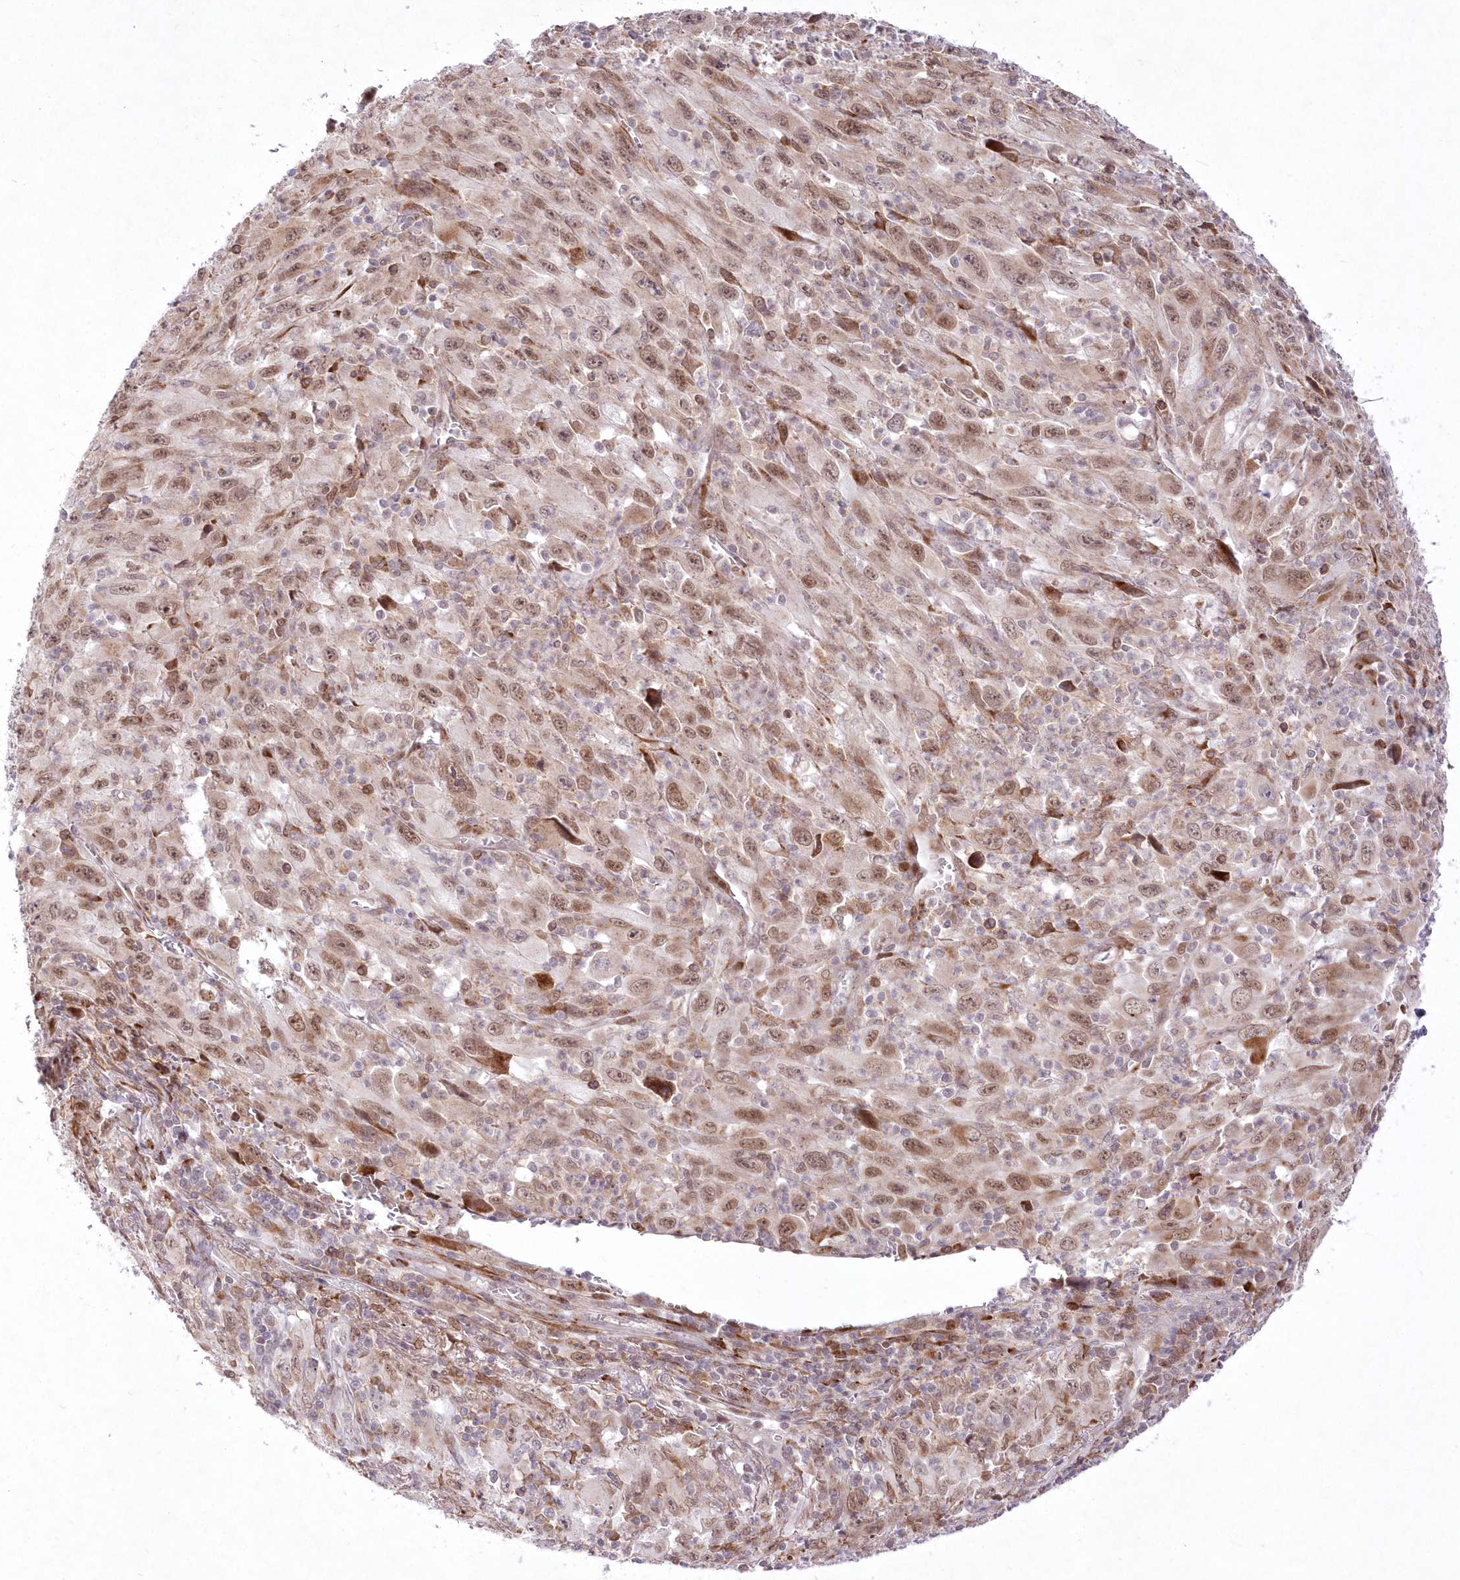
{"staining": {"intensity": "moderate", "quantity": "25%-75%", "location": "nuclear"}, "tissue": "melanoma", "cell_type": "Tumor cells", "image_type": "cancer", "snomed": [{"axis": "morphology", "description": "Malignant melanoma, Metastatic site"}, {"axis": "topography", "description": "Skin"}], "caption": "The immunohistochemical stain shows moderate nuclear staining in tumor cells of malignant melanoma (metastatic site) tissue.", "gene": "LDB1", "patient": {"sex": "female", "age": 56}}